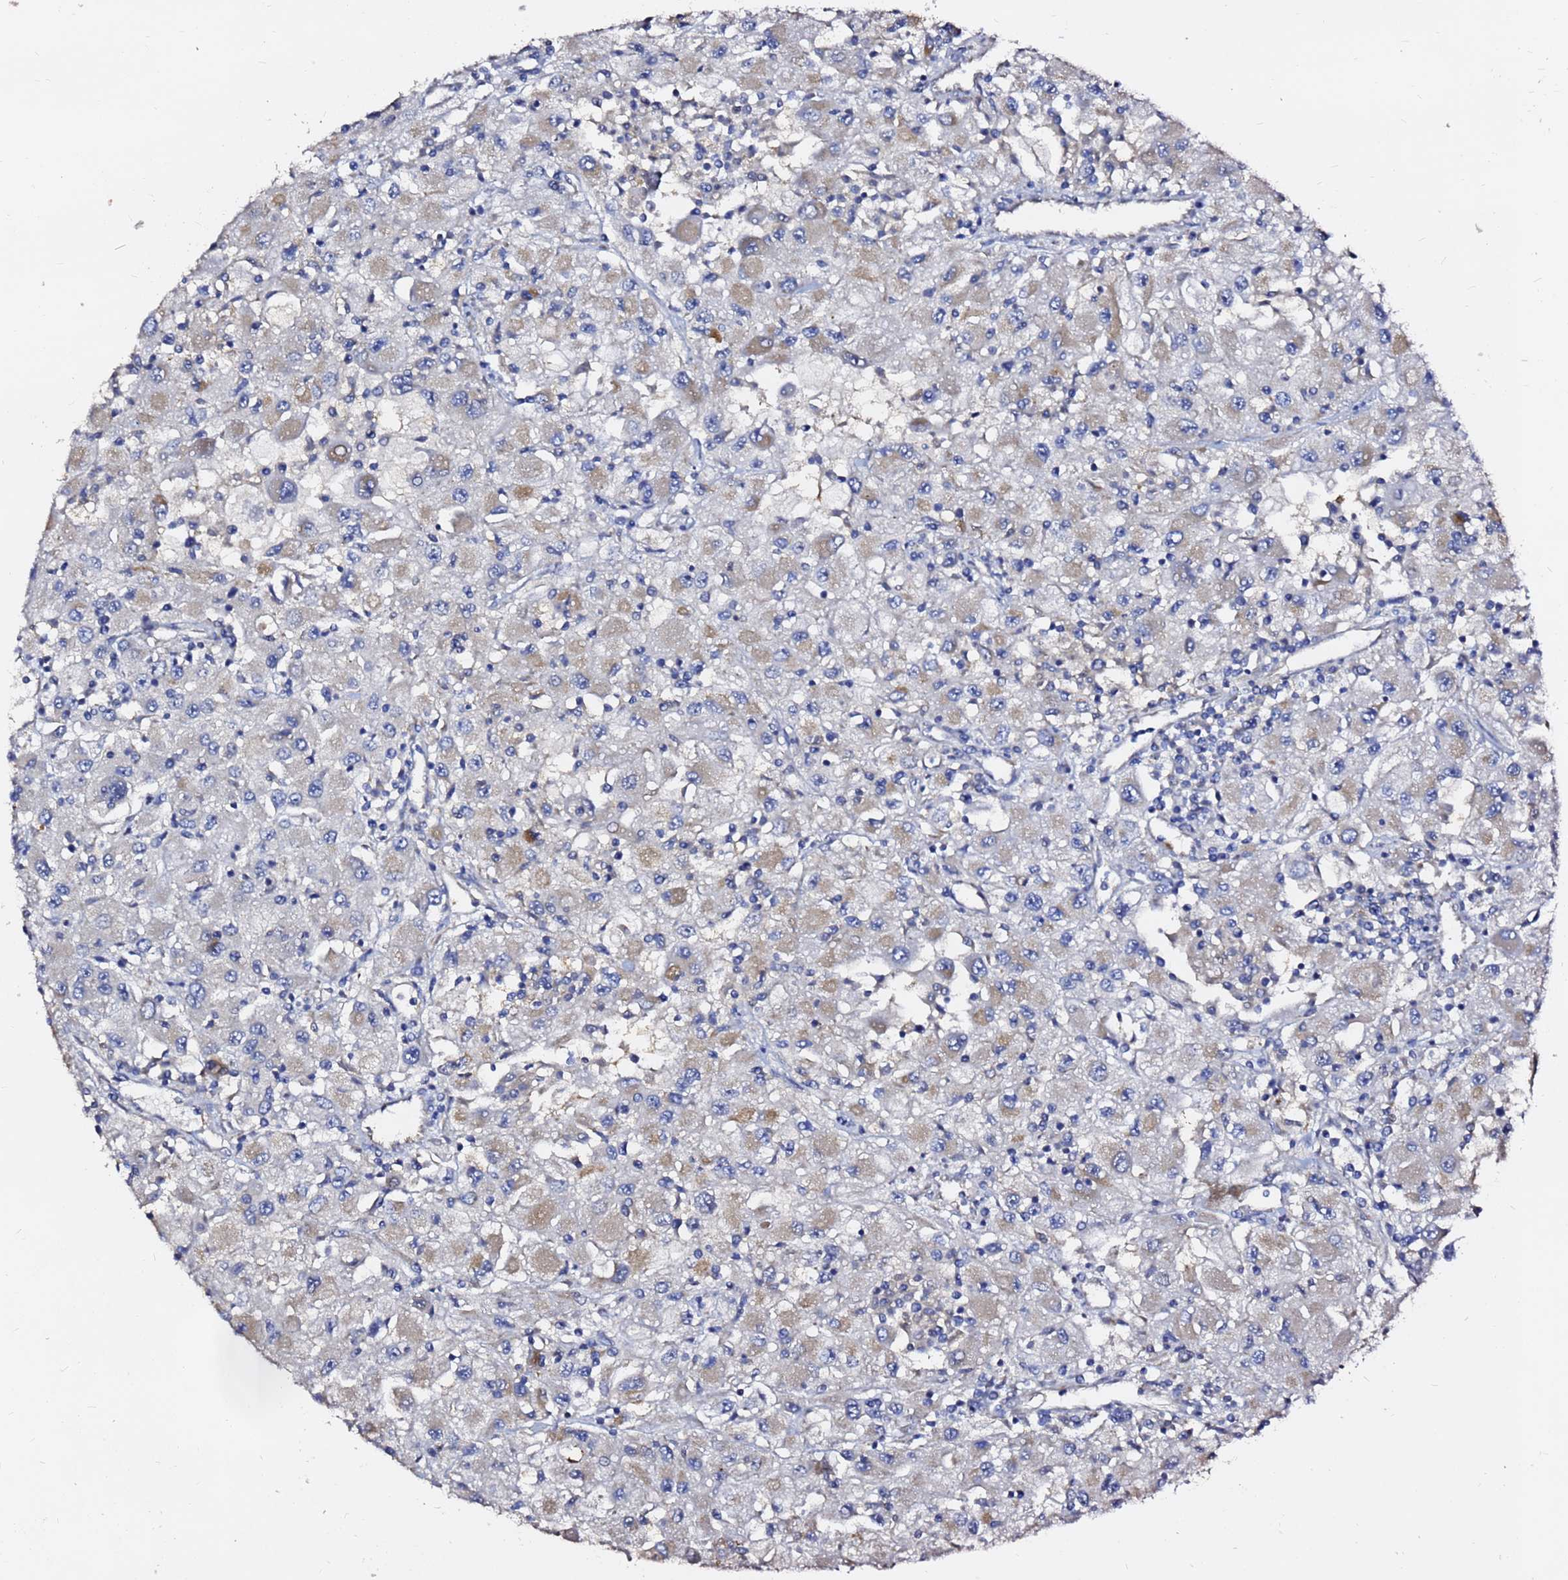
{"staining": {"intensity": "weak", "quantity": "25%-75%", "location": "cytoplasmic/membranous"}, "tissue": "renal cancer", "cell_type": "Tumor cells", "image_type": "cancer", "snomed": [{"axis": "morphology", "description": "Adenocarcinoma, NOS"}, {"axis": "topography", "description": "Kidney"}], "caption": "IHC (DAB) staining of human renal cancer (adenocarcinoma) demonstrates weak cytoplasmic/membranous protein expression in about 25%-75% of tumor cells.", "gene": "FAM183A", "patient": {"sex": "female", "age": 67}}